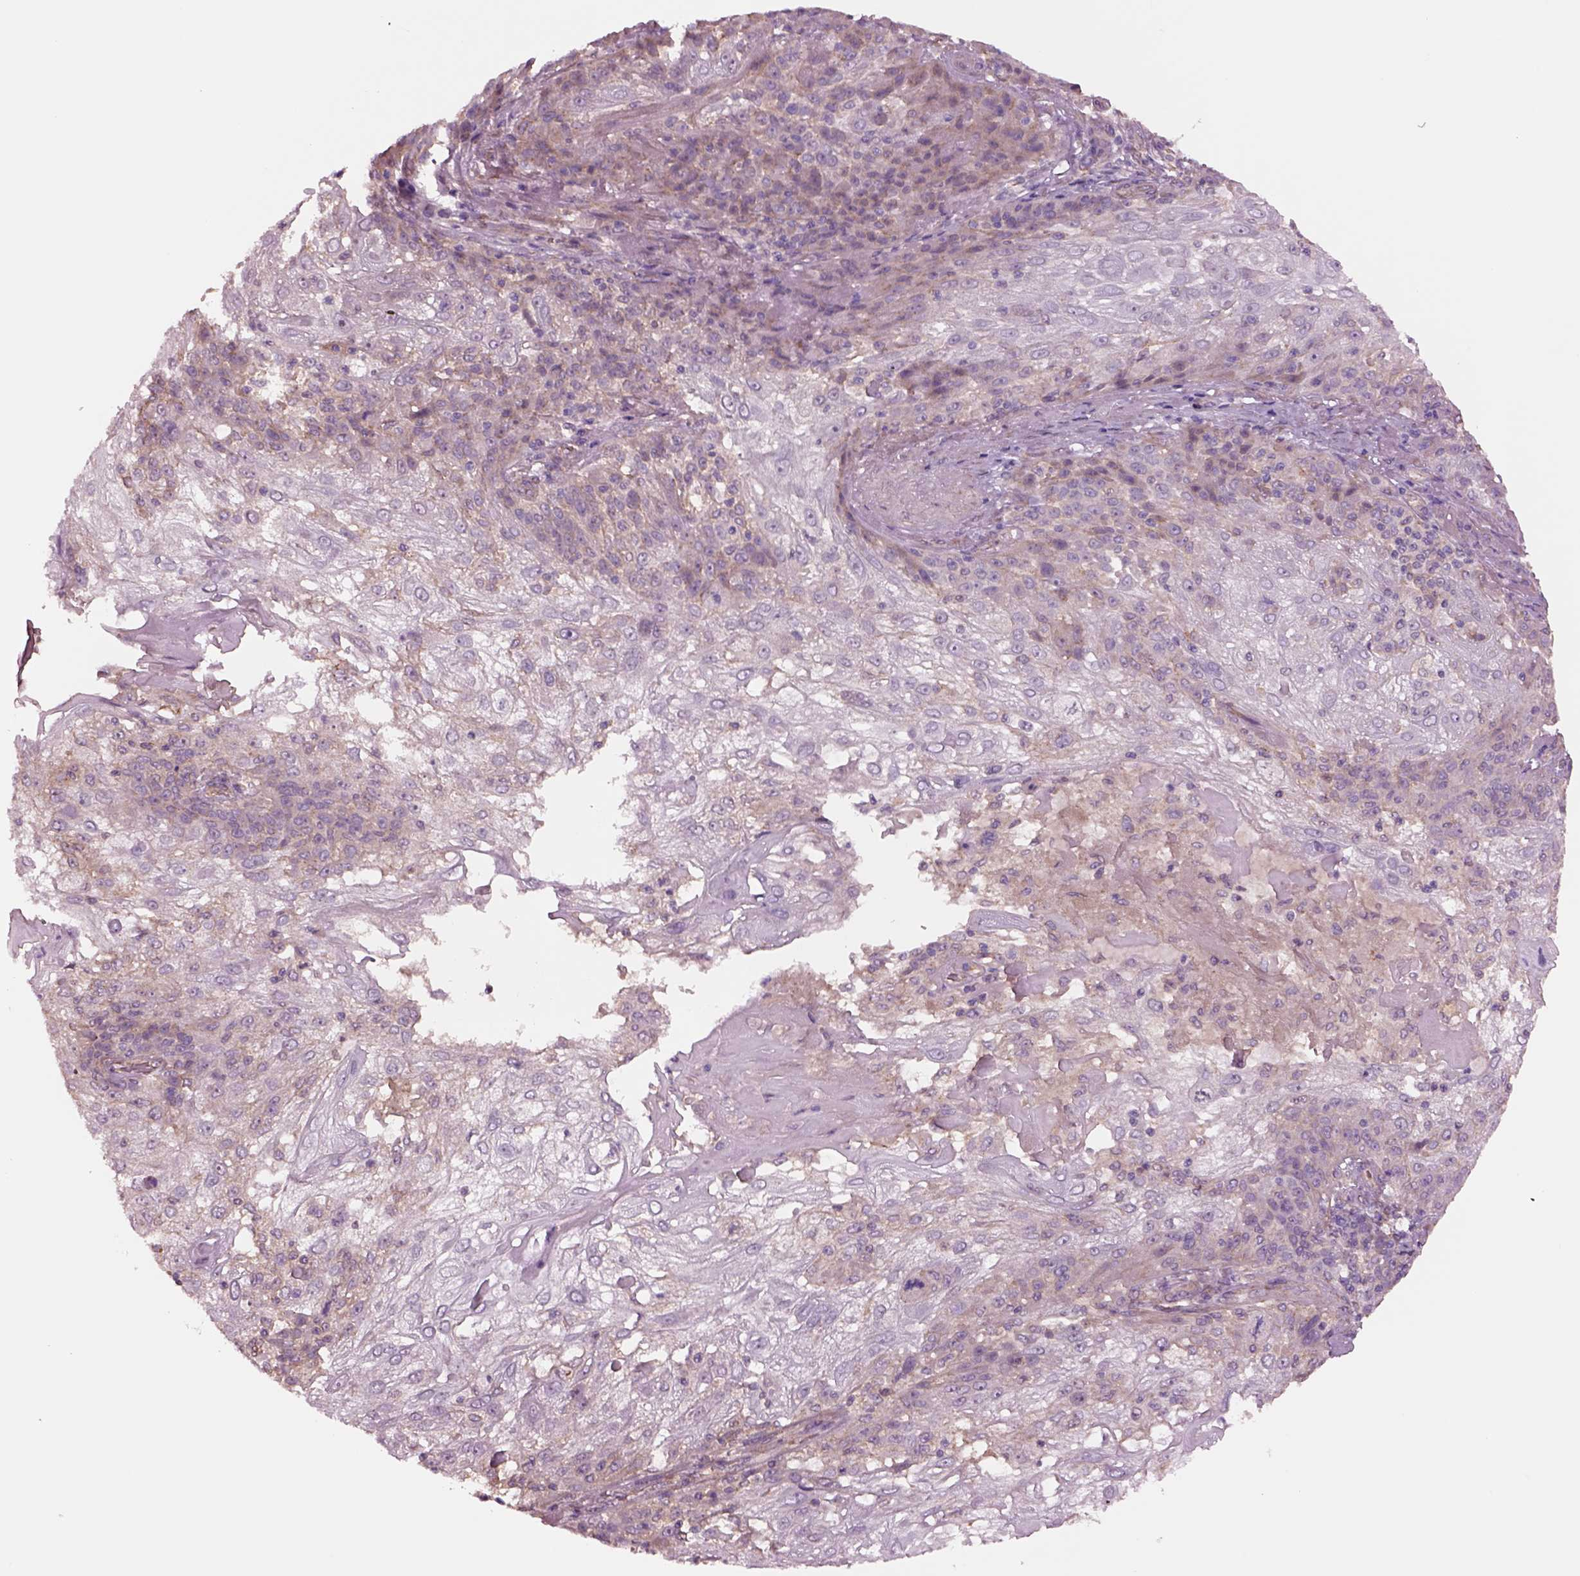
{"staining": {"intensity": "negative", "quantity": "none", "location": "none"}, "tissue": "skin cancer", "cell_type": "Tumor cells", "image_type": "cancer", "snomed": [{"axis": "morphology", "description": "Normal tissue, NOS"}, {"axis": "morphology", "description": "Squamous cell carcinoma, NOS"}, {"axis": "topography", "description": "Skin"}], "caption": "The photomicrograph reveals no staining of tumor cells in skin cancer.", "gene": "HTR1B", "patient": {"sex": "female", "age": 83}}